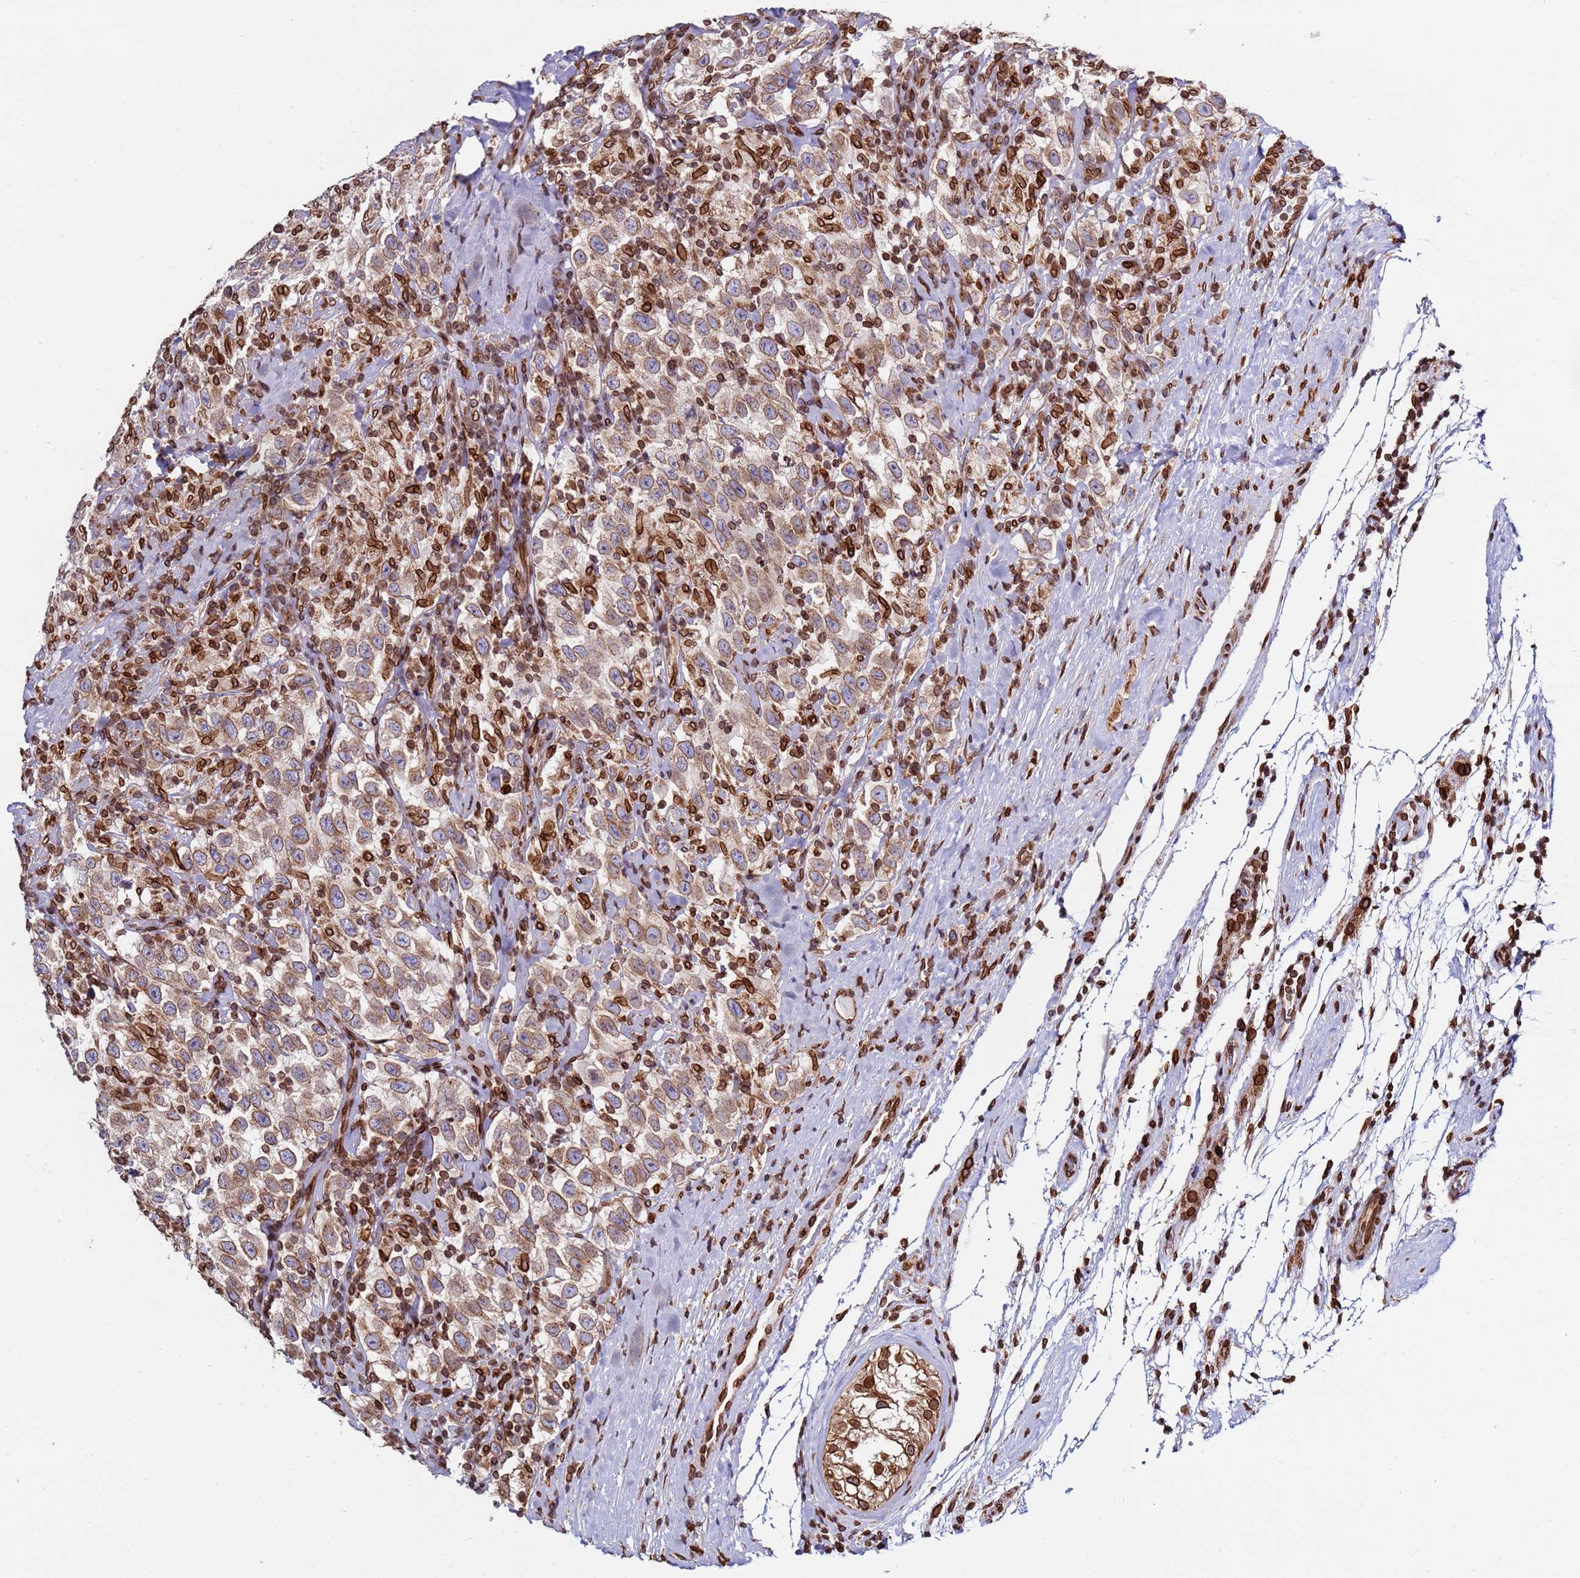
{"staining": {"intensity": "moderate", "quantity": ">75%", "location": "cytoplasmic/membranous,nuclear"}, "tissue": "testis cancer", "cell_type": "Tumor cells", "image_type": "cancer", "snomed": [{"axis": "morphology", "description": "Seminoma, NOS"}, {"axis": "topography", "description": "Testis"}], "caption": "Brown immunohistochemical staining in testis seminoma demonstrates moderate cytoplasmic/membranous and nuclear expression in approximately >75% of tumor cells. (Brightfield microscopy of DAB IHC at high magnification).", "gene": "TOR1AIP1", "patient": {"sex": "male", "age": 41}}